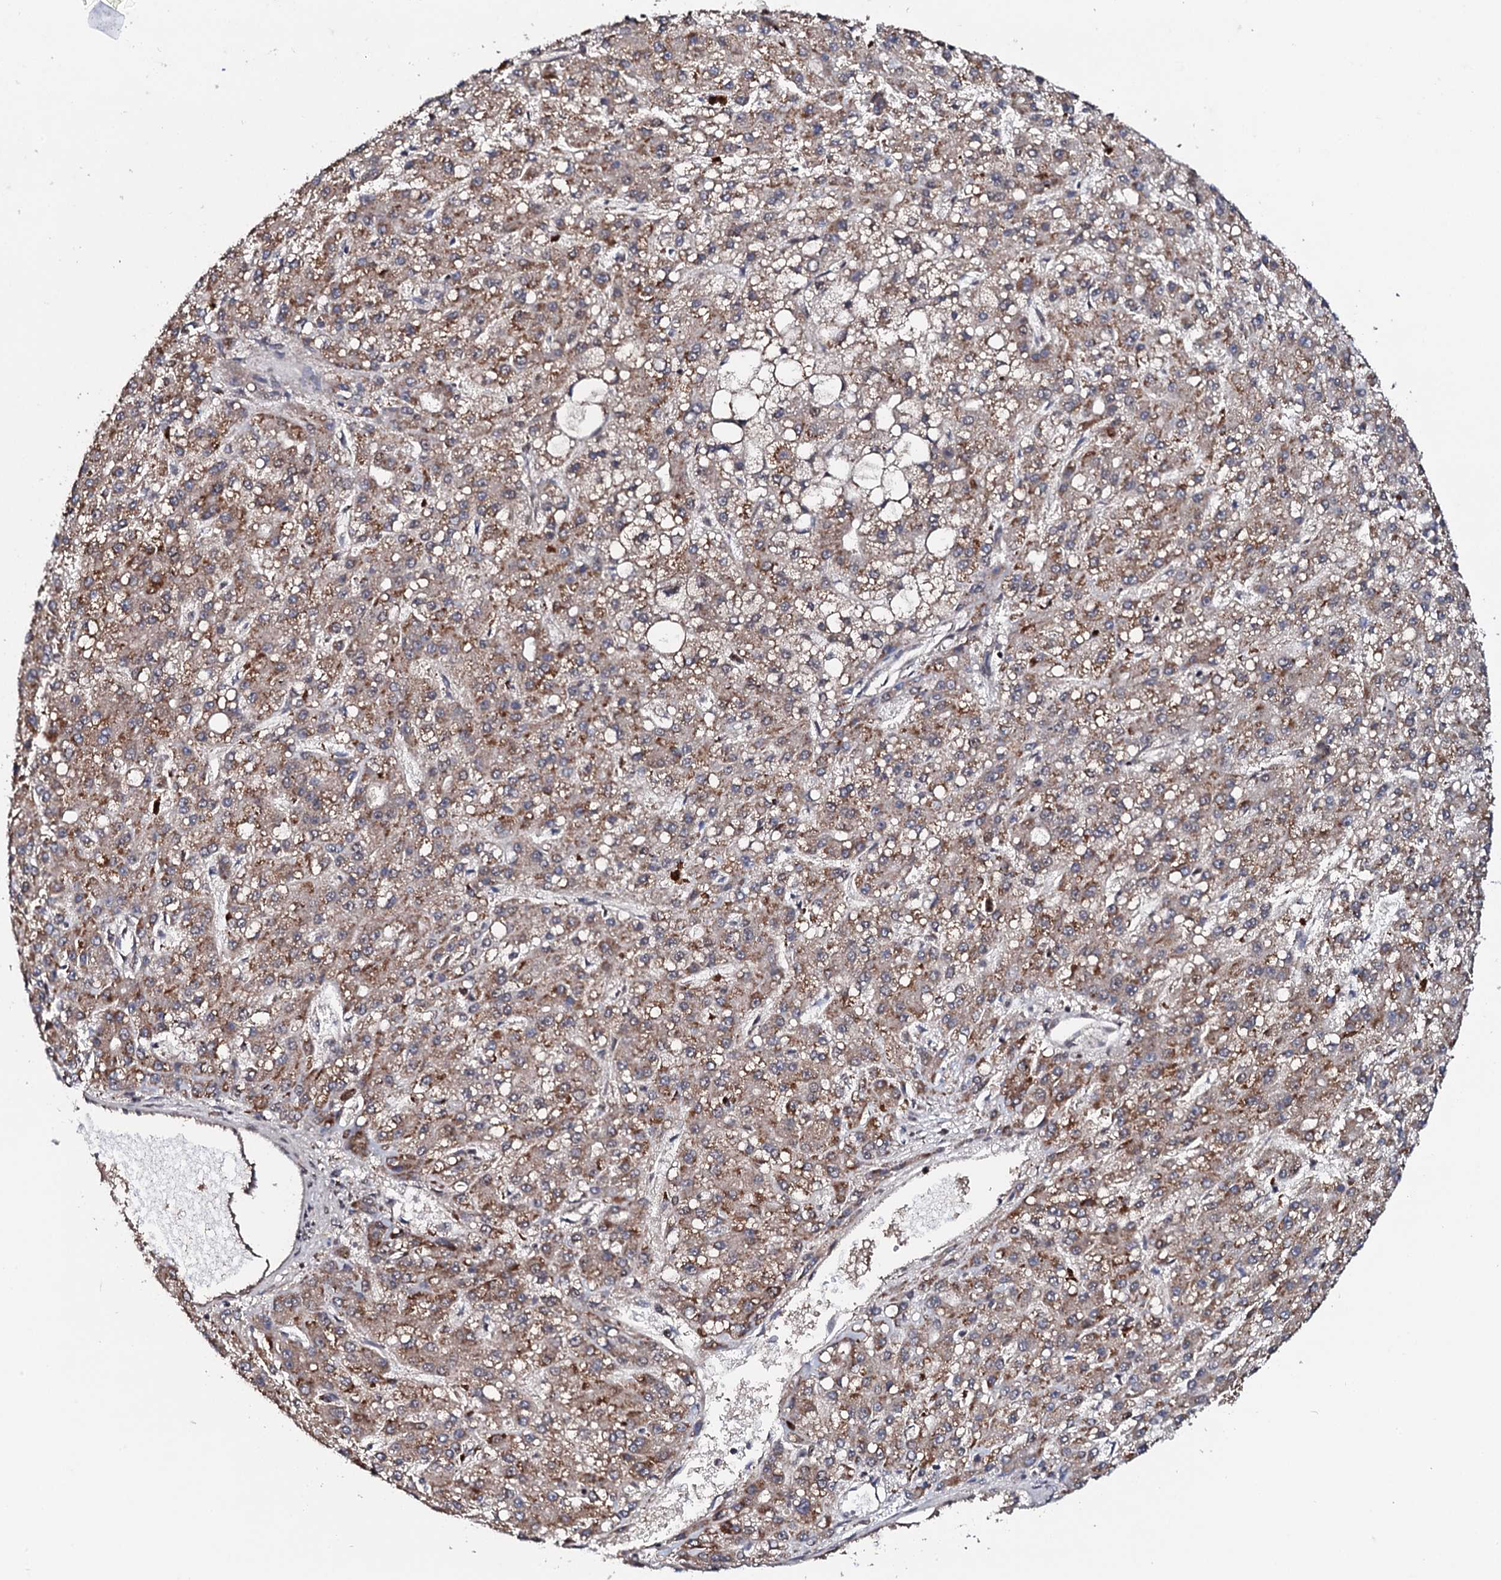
{"staining": {"intensity": "moderate", "quantity": "25%-75%", "location": "cytoplasmic/membranous"}, "tissue": "liver cancer", "cell_type": "Tumor cells", "image_type": "cancer", "snomed": [{"axis": "morphology", "description": "Carcinoma, Hepatocellular, NOS"}, {"axis": "topography", "description": "Liver"}], "caption": "A brown stain labels moderate cytoplasmic/membranous positivity of a protein in human liver cancer tumor cells. Using DAB (3,3'-diaminobenzidine) (brown) and hematoxylin (blue) stains, captured at high magnification using brightfield microscopy.", "gene": "FAM111A", "patient": {"sex": "male", "age": 67}}